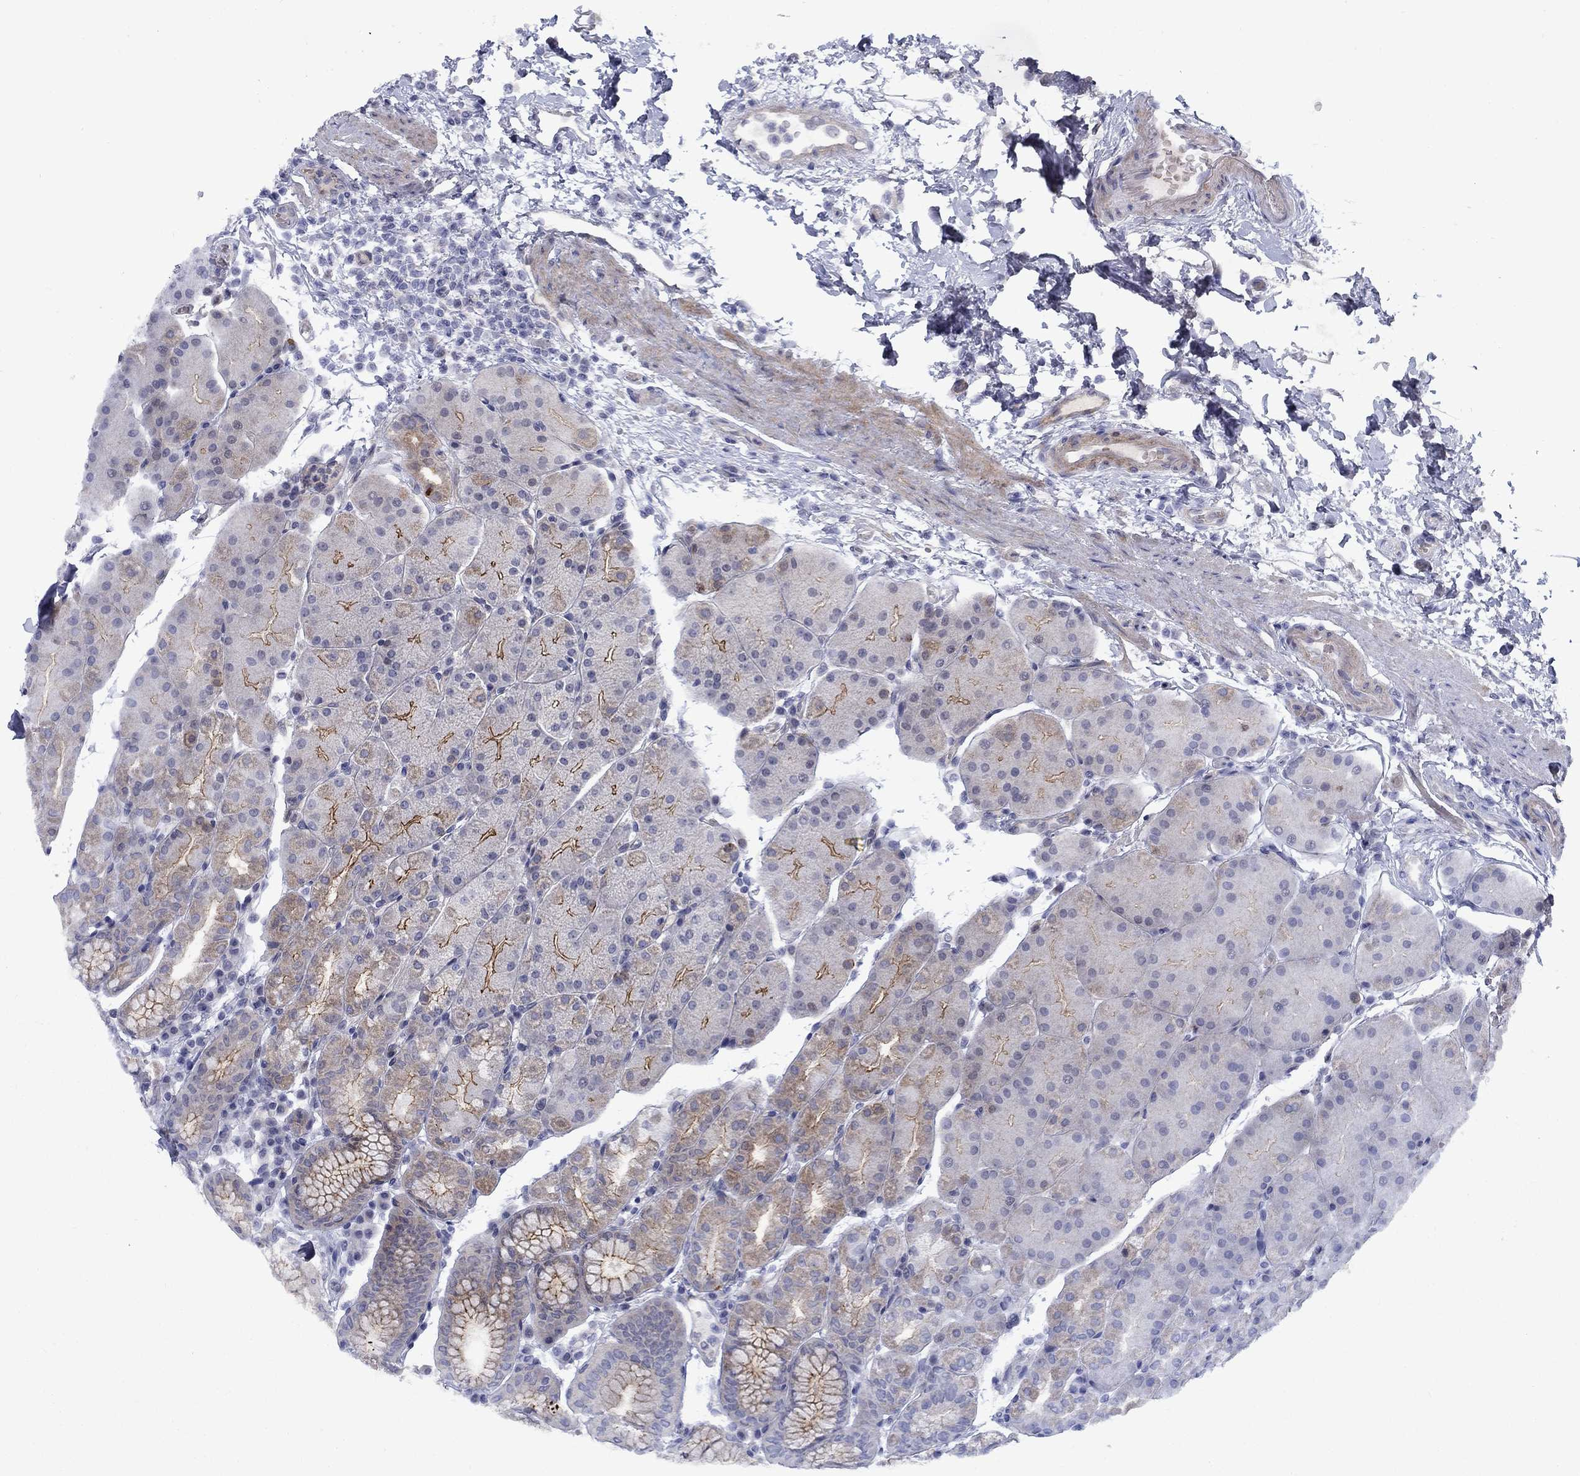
{"staining": {"intensity": "strong", "quantity": "<25%", "location": "cytoplasmic/membranous"}, "tissue": "stomach", "cell_type": "Glandular cells", "image_type": "normal", "snomed": [{"axis": "morphology", "description": "Normal tissue, NOS"}, {"axis": "topography", "description": "Stomach"}], "caption": "Immunohistochemical staining of normal stomach displays medium levels of strong cytoplasmic/membranous expression in approximately <25% of glandular cells.", "gene": "SLC1A1", "patient": {"sex": "male", "age": 54}}